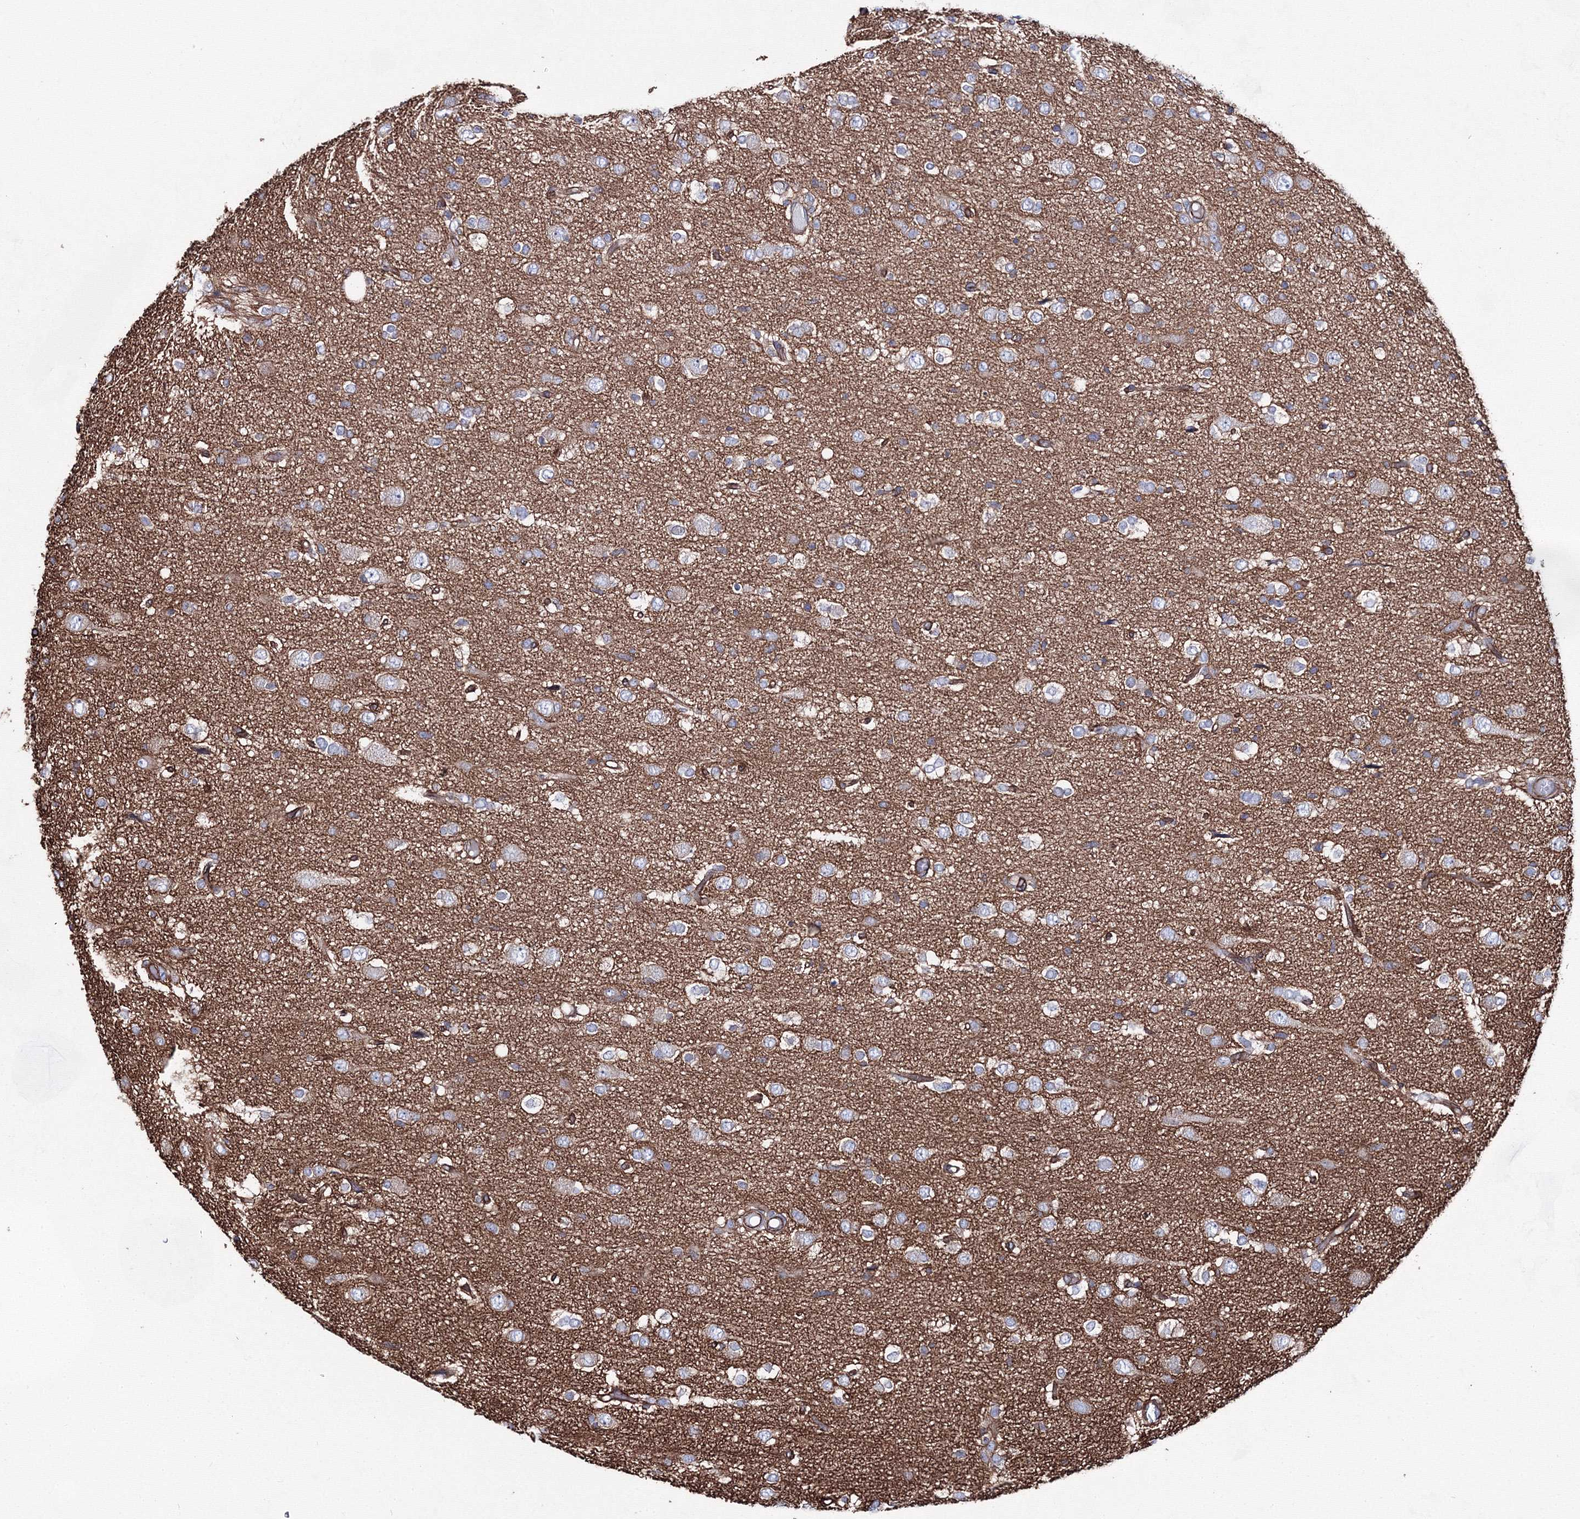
{"staining": {"intensity": "moderate", "quantity": "25%-75%", "location": "cytoplasmic/membranous"}, "tissue": "glioma", "cell_type": "Tumor cells", "image_type": "cancer", "snomed": [{"axis": "morphology", "description": "Glioma, malignant, High grade"}, {"axis": "topography", "description": "Brain"}], "caption": "Brown immunohistochemical staining in human glioma demonstrates moderate cytoplasmic/membranous positivity in about 25%-75% of tumor cells. (Brightfield microscopy of DAB IHC at high magnification).", "gene": "ANKRD37", "patient": {"sex": "female", "age": 59}}